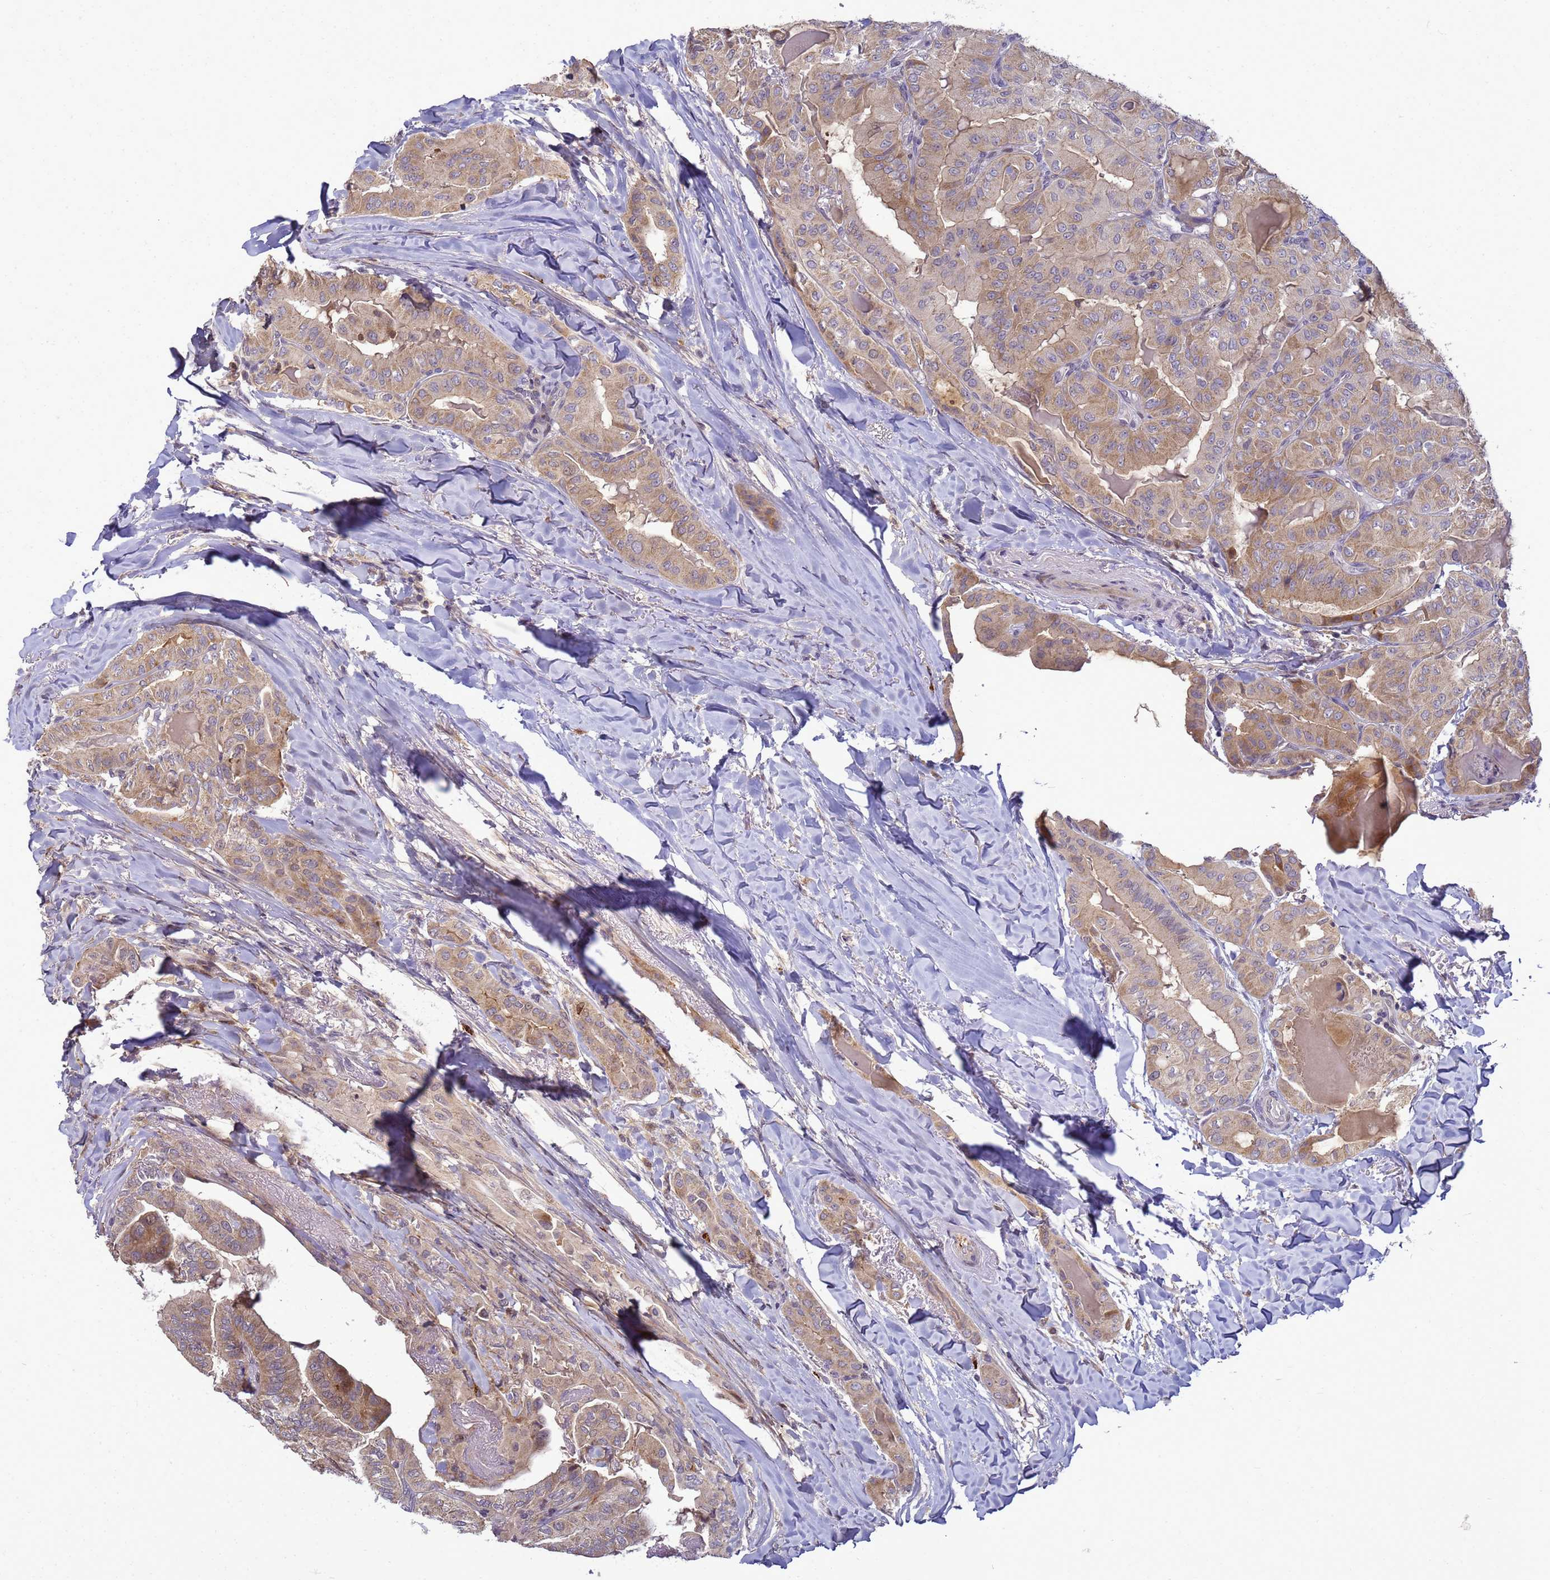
{"staining": {"intensity": "weak", "quantity": "25%-75%", "location": "cytoplasmic/membranous"}, "tissue": "thyroid cancer", "cell_type": "Tumor cells", "image_type": "cancer", "snomed": [{"axis": "morphology", "description": "Papillary adenocarcinoma, NOS"}, {"axis": "topography", "description": "Thyroid gland"}], "caption": "A brown stain labels weak cytoplasmic/membranous expression of a protein in papillary adenocarcinoma (thyroid) tumor cells.", "gene": "TMEM74B", "patient": {"sex": "female", "age": 68}}